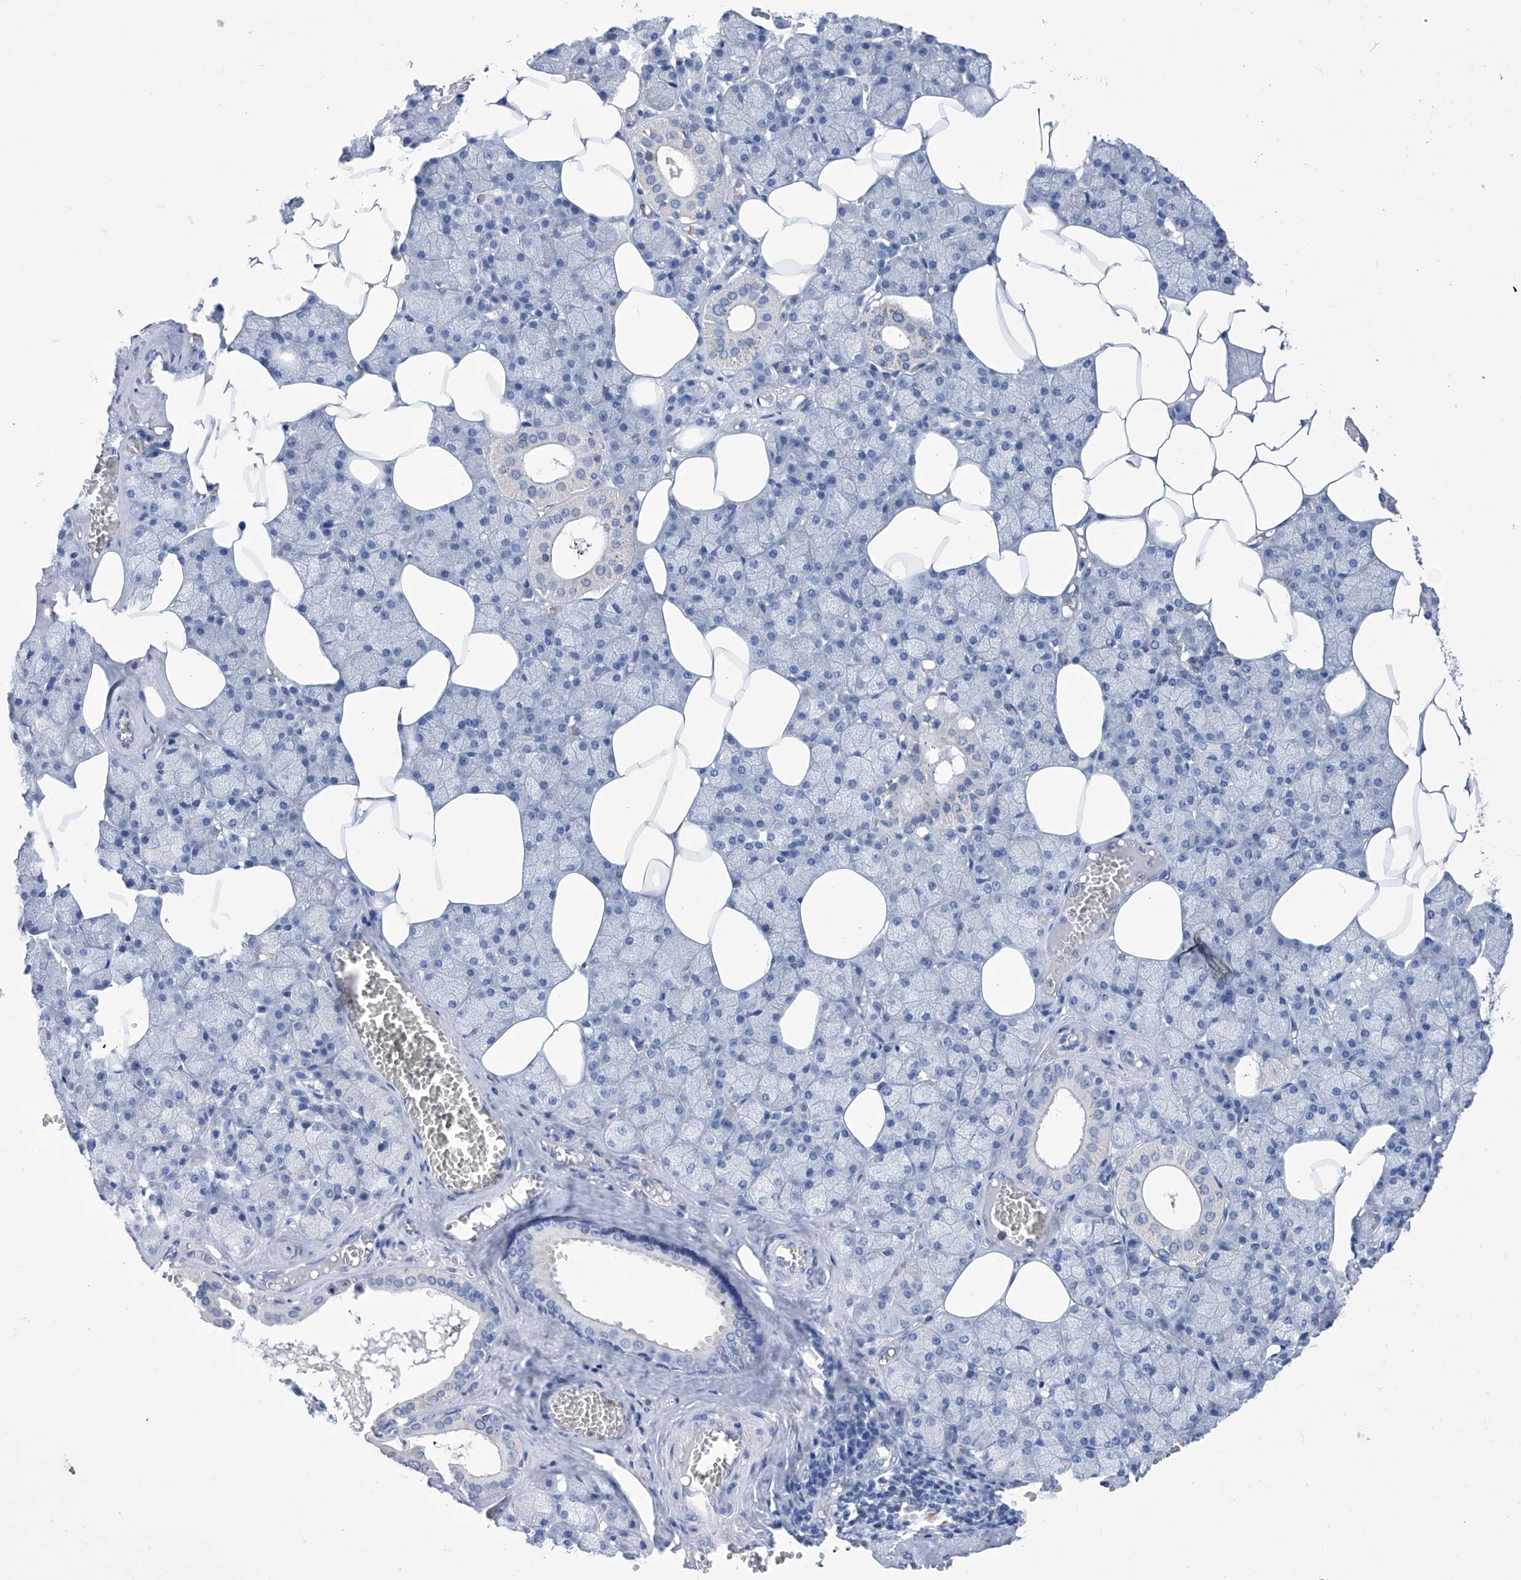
{"staining": {"intensity": "negative", "quantity": "none", "location": "none"}, "tissue": "salivary gland", "cell_type": "Glandular cells", "image_type": "normal", "snomed": [{"axis": "morphology", "description": "Normal tissue, NOS"}, {"axis": "topography", "description": "Salivary gland"}], "caption": "Glandular cells show no significant positivity in normal salivary gland. The staining is performed using DAB (3,3'-diaminobenzidine) brown chromogen with nuclei counter-stained in using hematoxylin.", "gene": "IMPA2", "patient": {"sex": "male", "age": 62}}